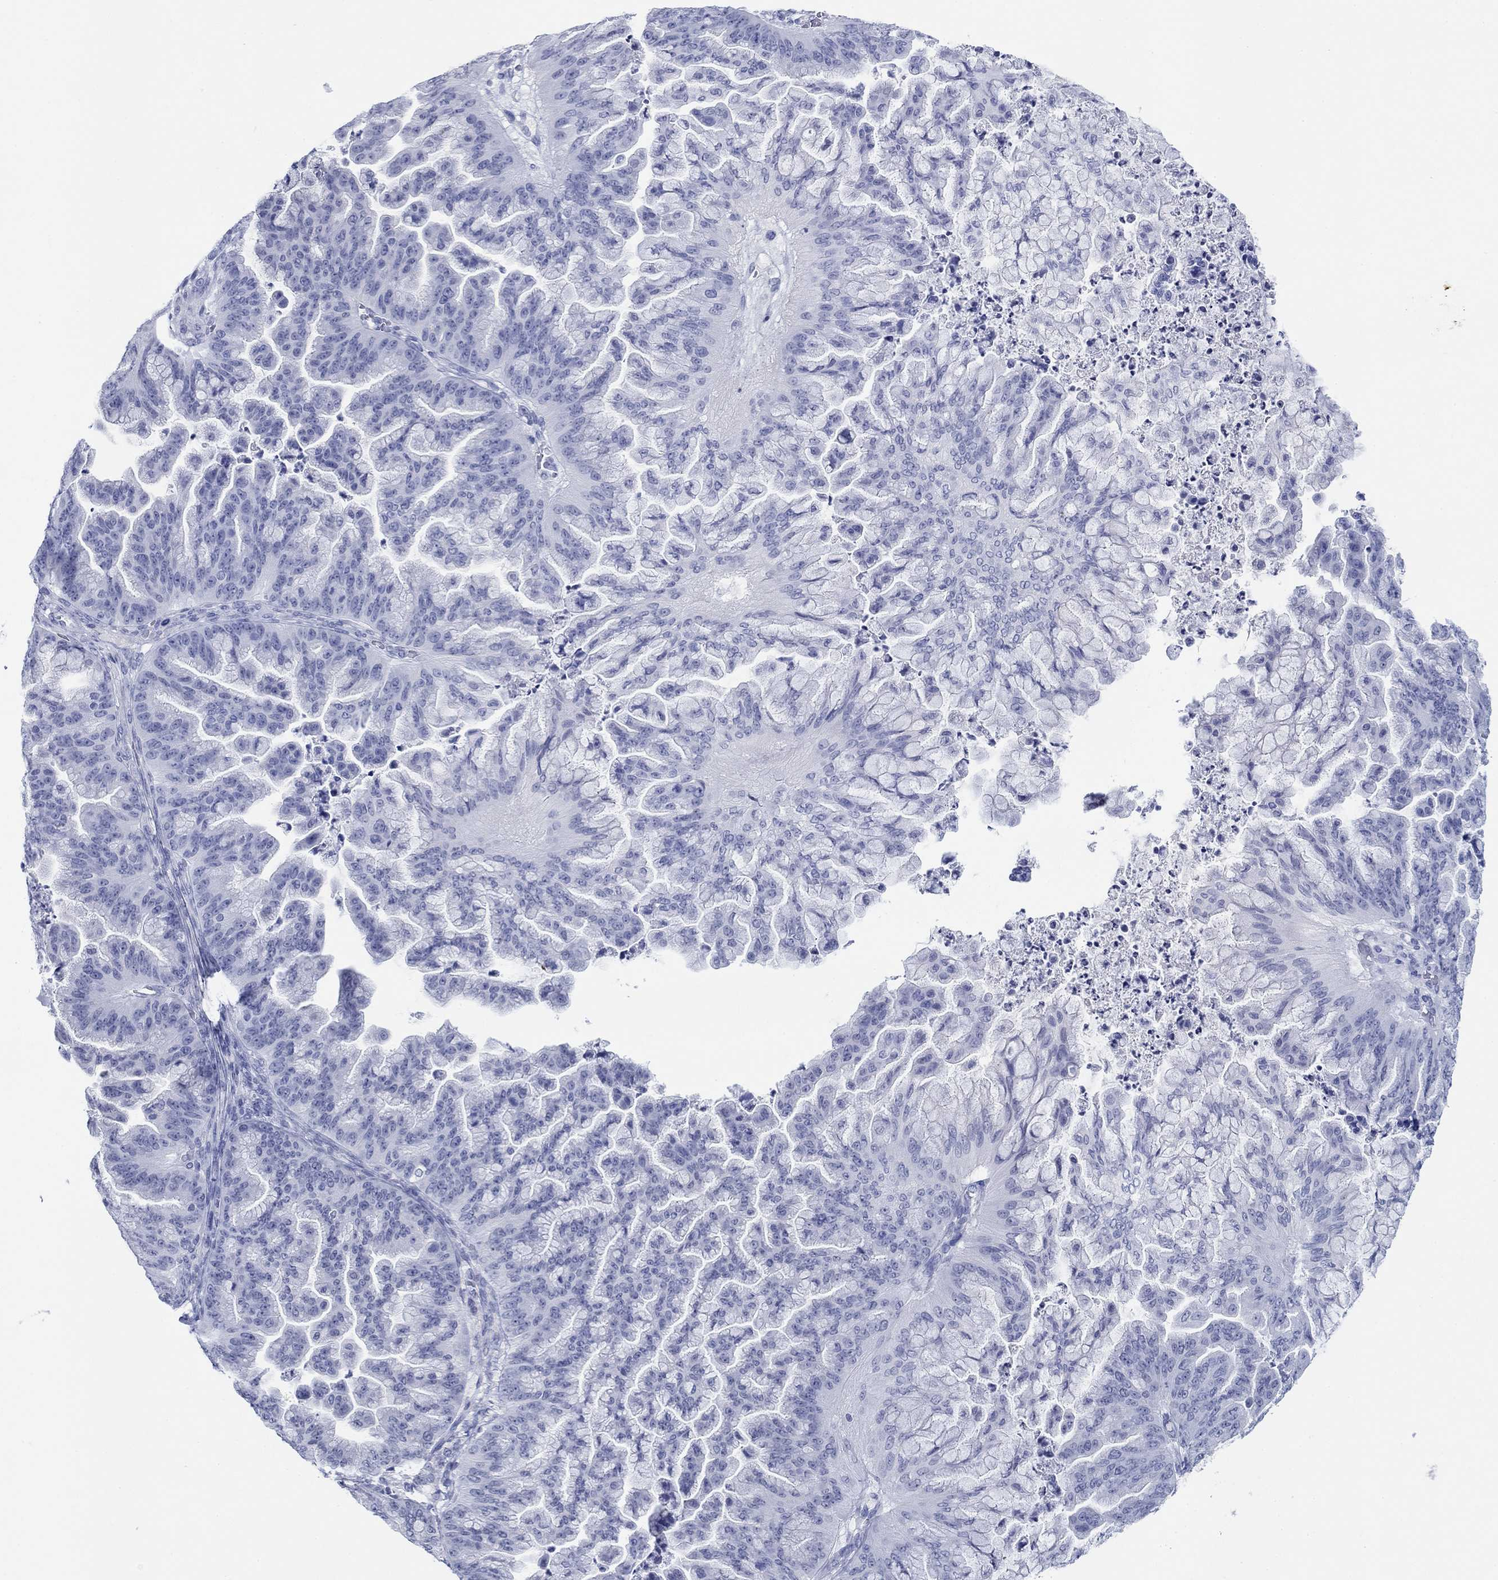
{"staining": {"intensity": "negative", "quantity": "none", "location": "none"}, "tissue": "ovarian cancer", "cell_type": "Tumor cells", "image_type": "cancer", "snomed": [{"axis": "morphology", "description": "Cystadenocarcinoma, mucinous, NOS"}, {"axis": "topography", "description": "Ovary"}], "caption": "Mucinous cystadenocarcinoma (ovarian) stained for a protein using IHC exhibits no staining tumor cells.", "gene": "PDYN", "patient": {"sex": "female", "age": 67}}